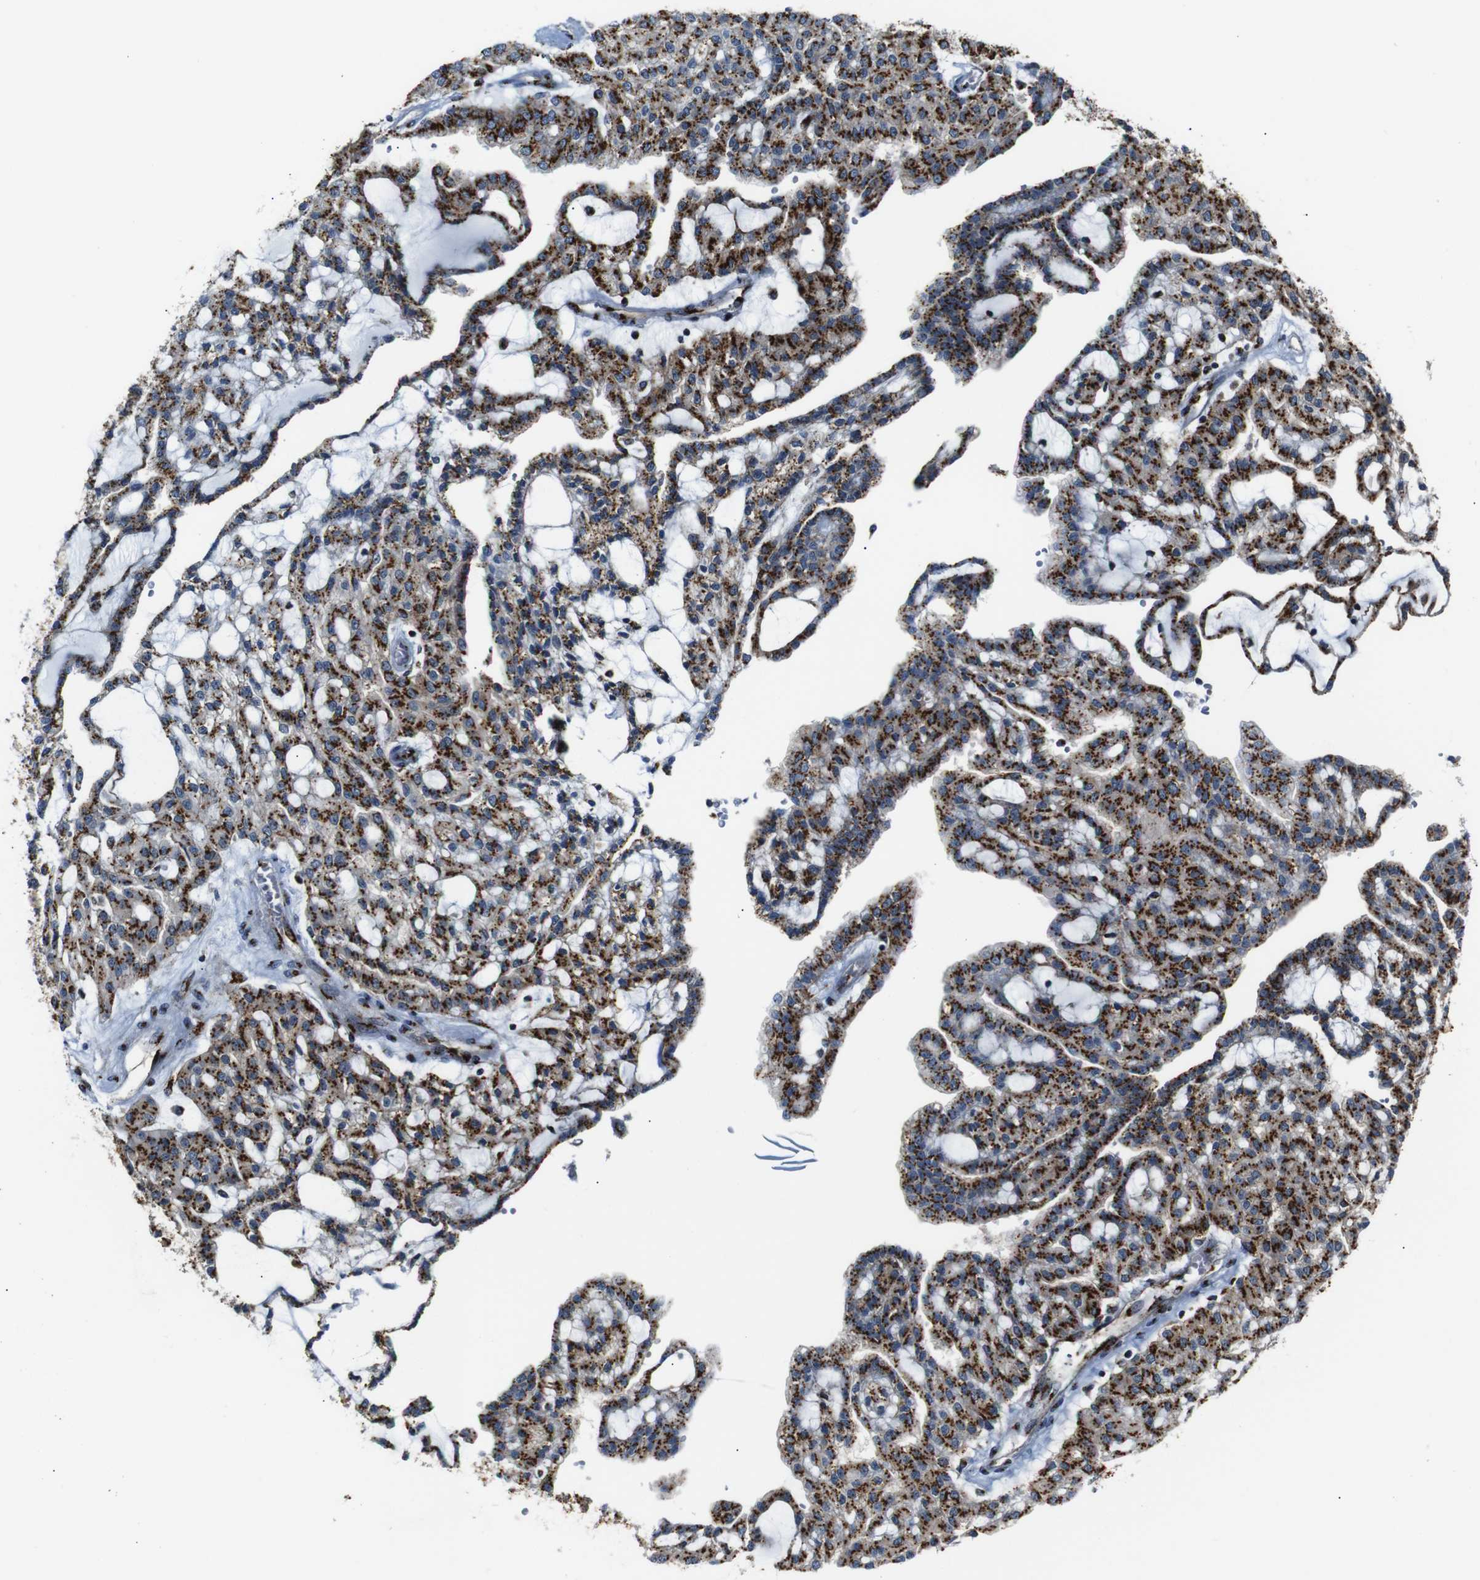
{"staining": {"intensity": "moderate", "quantity": ">75%", "location": "cytoplasmic/membranous"}, "tissue": "renal cancer", "cell_type": "Tumor cells", "image_type": "cancer", "snomed": [{"axis": "morphology", "description": "Adenocarcinoma, NOS"}, {"axis": "topography", "description": "Kidney"}], "caption": "Renal cancer (adenocarcinoma) stained for a protein exhibits moderate cytoplasmic/membranous positivity in tumor cells.", "gene": "TGOLN2", "patient": {"sex": "male", "age": 63}}